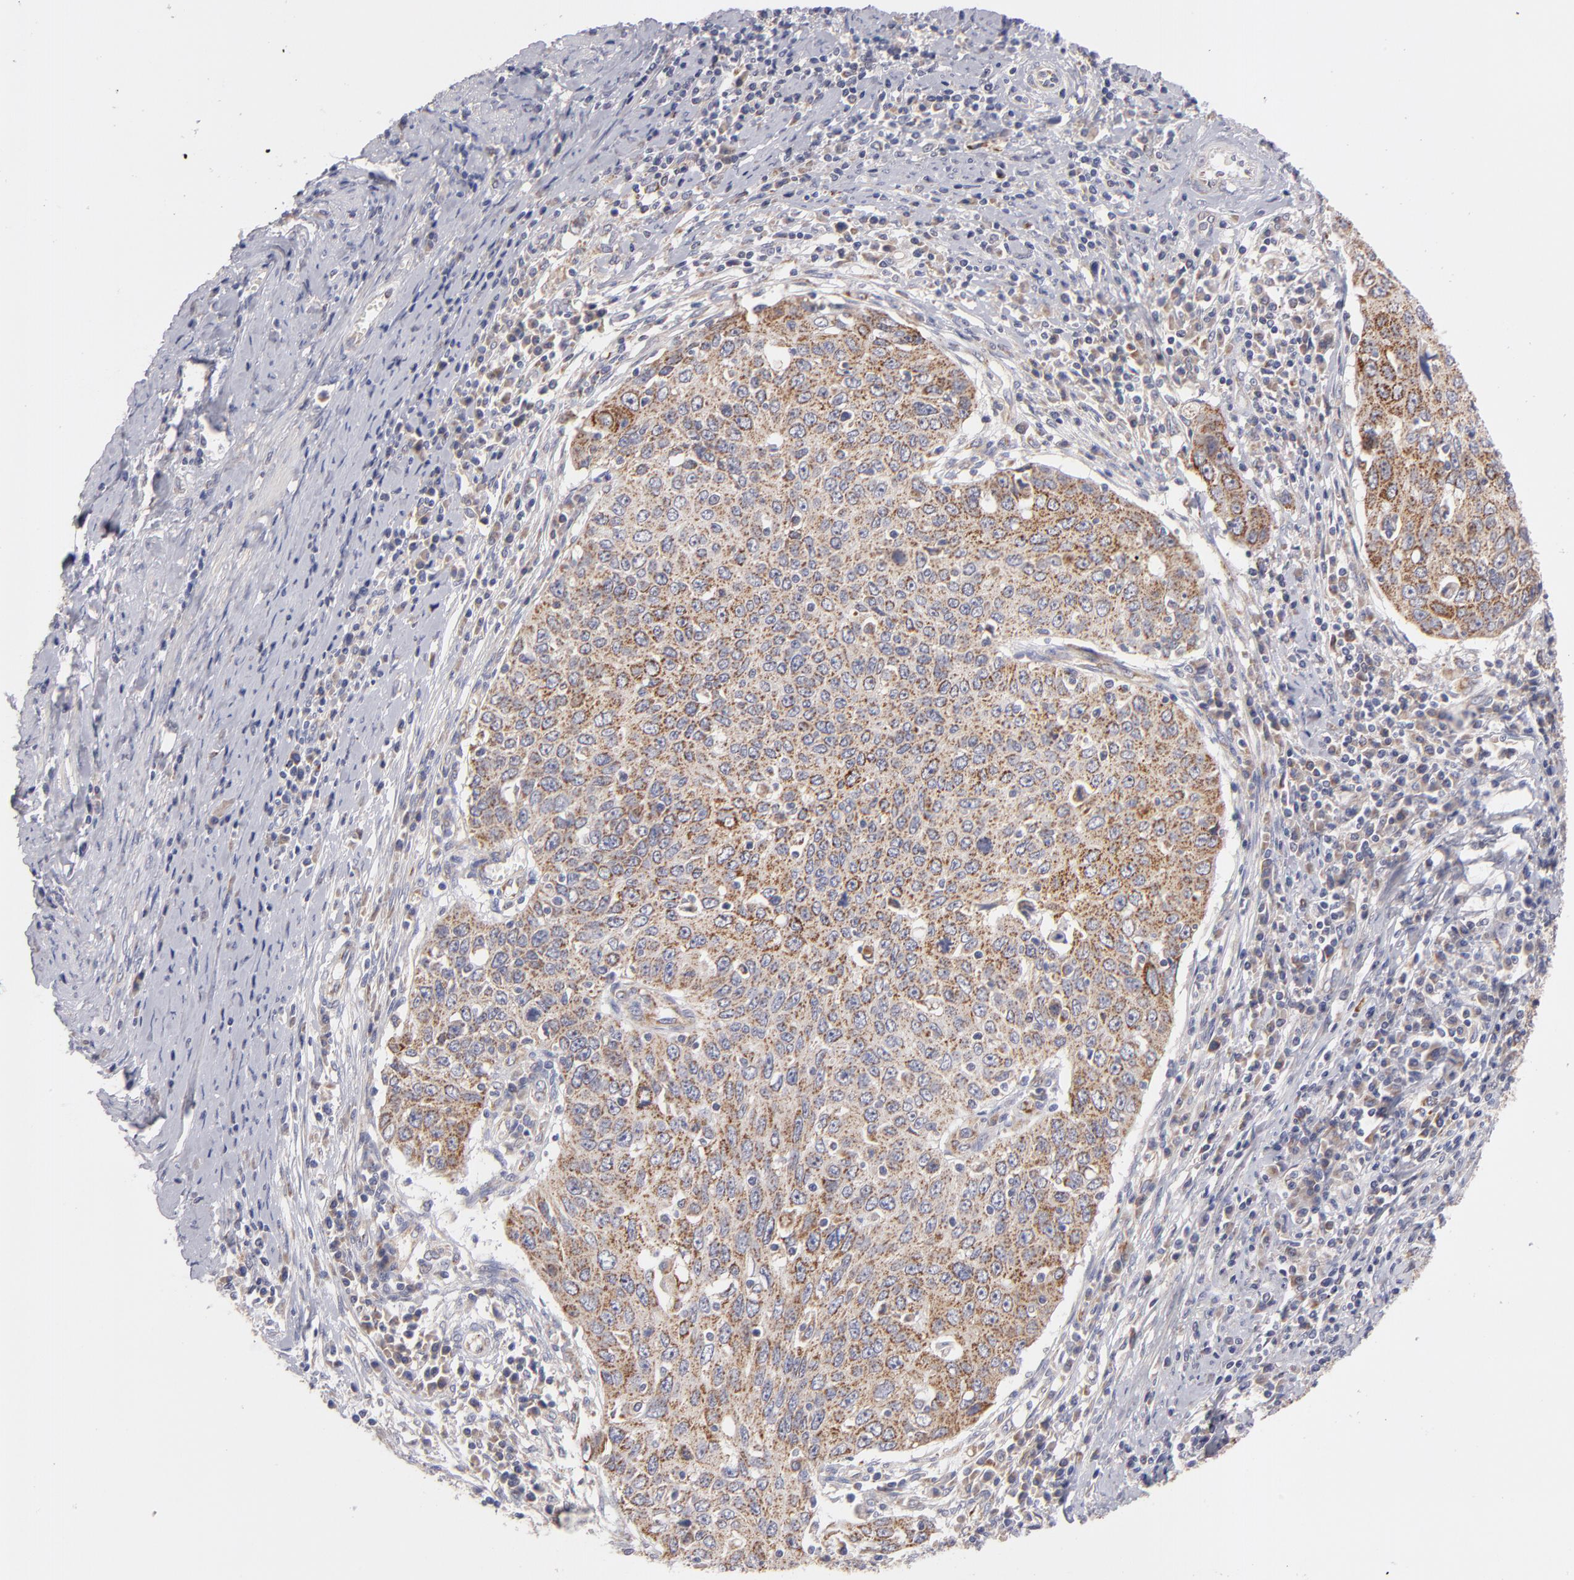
{"staining": {"intensity": "moderate", "quantity": ">75%", "location": "cytoplasmic/membranous"}, "tissue": "cervical cancer", "cell_type": "Tumor cells", "image_type": "cancer", "snomed": [{"axis": "morphology", "description": "Squamous cell carcinoma, NOS"}, {"axis": "topography", "description": "Cervix"}], "caption": "An immunohistochemistry (IHC) micrograph of tumor tissue is shown. Protein staining in brown labels moderate cytoplasmic/membranous positivity in squamous cell carcinoma (cervical) within tumor cells.", "gene": "HCCS", "patient": {"sex": "female", "age": 53}}